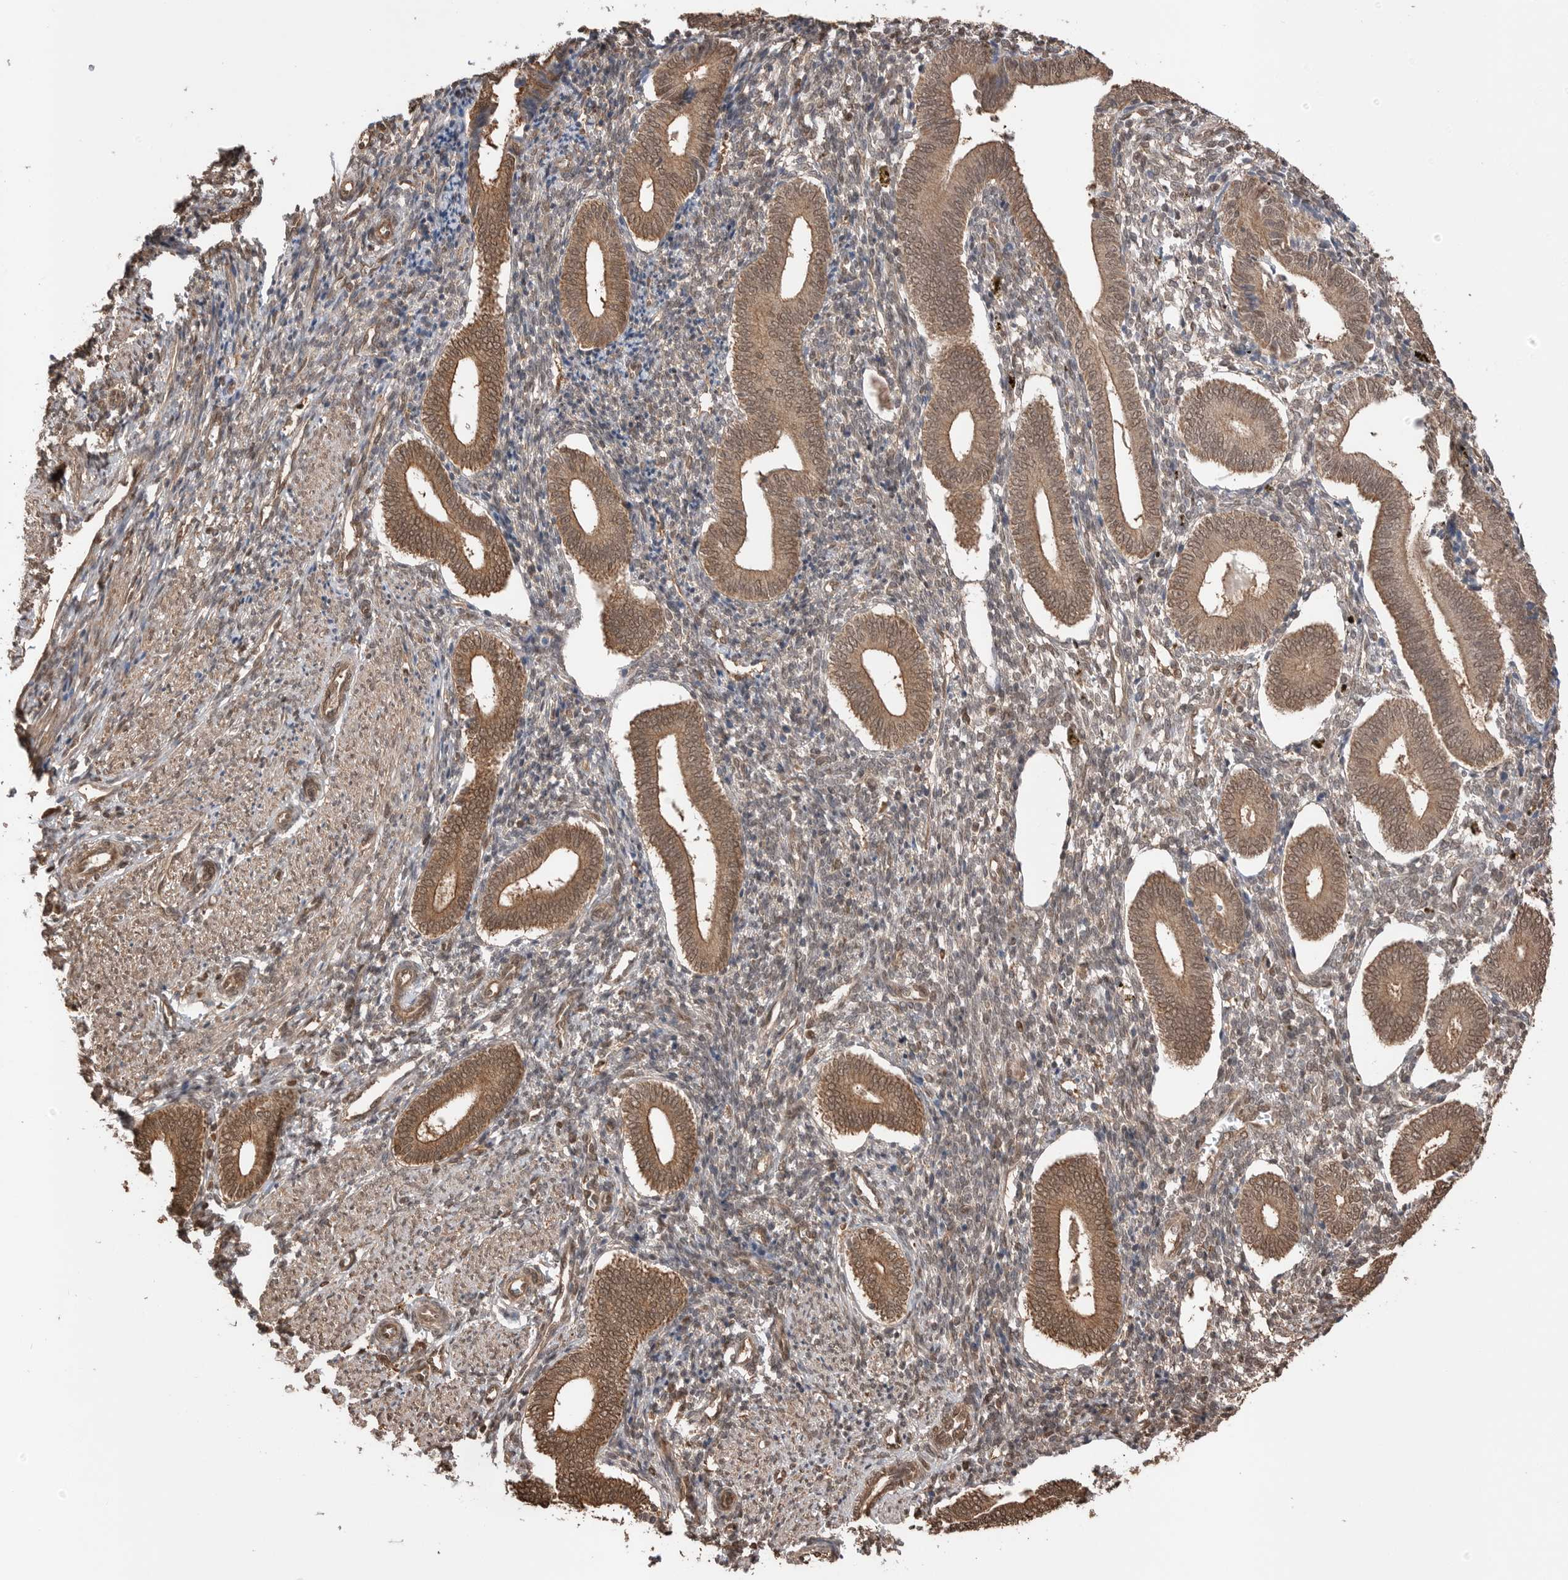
{"staining": {"intensity": "moderate", "quantity": "<25%", "location": "cytoplasmic/membranous"}, "tissue": "endometrium", "cell_type": "Cells in endometrial stroma", "image_type": "normal", "snomed": [{"axis": "morphology", "description": "Normal tissue, NOS"}, {"axis": "topography", "description": "Uterus"}, {"axis": "topography", "description": "Endometrium"}], "caption": "Immunohistochemistry (IHC) of benign human endometrium exhibits low levels of moderate cytoplasmic/membranous expression in about <25% of cells in endometrial stroma.", "gene": "PEAK1", "patient": {"sex": "female", "age": 33}}